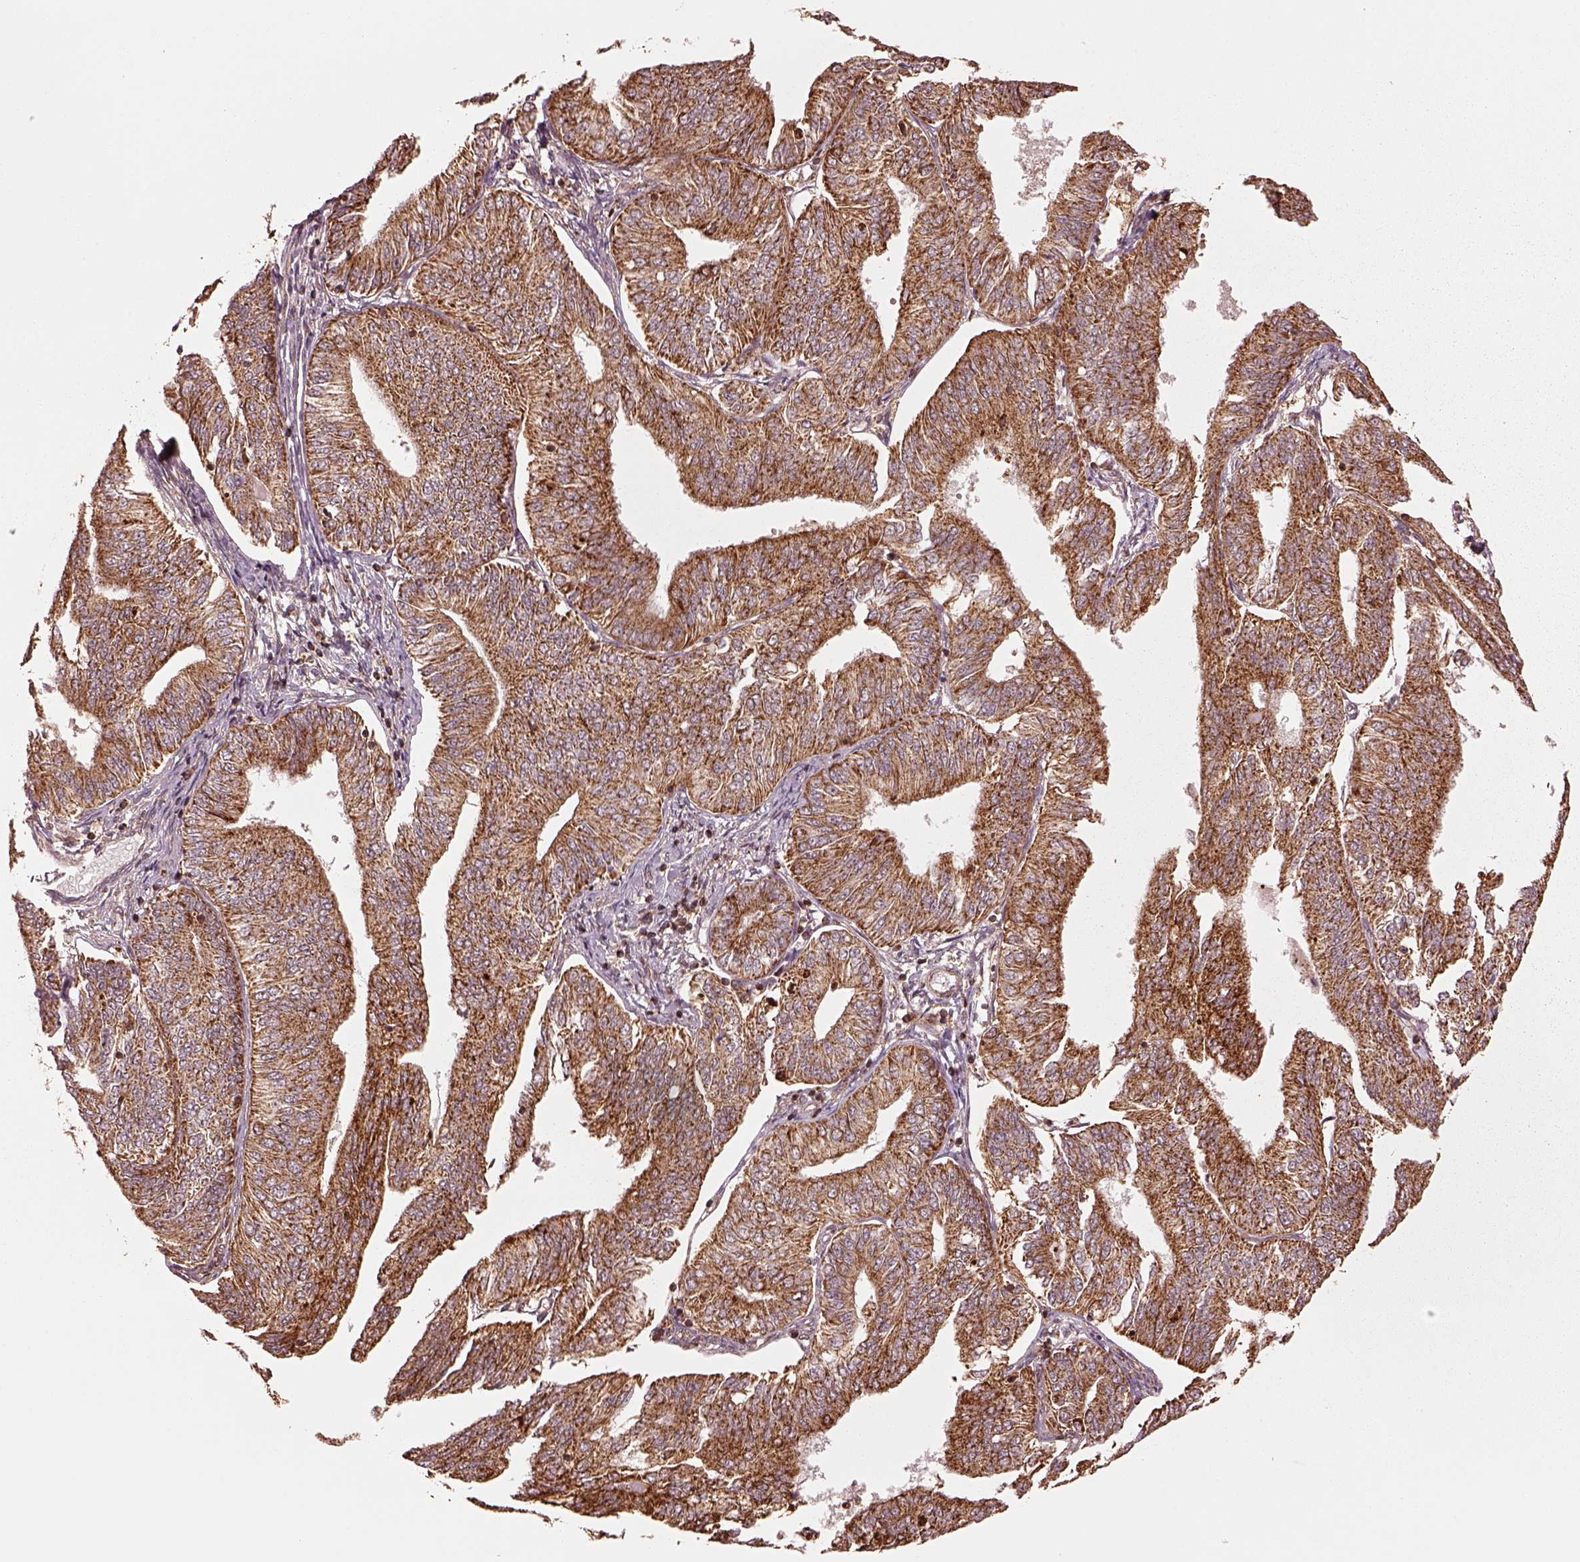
{"staining": {"intensity": "moderate", "quantity": ">75%", "location": "cytoplasmic/membranous"}, "tissue": "endometrial cancer", "cell_type": "Tumor cells", "image_type": "cancer", "snomed": [{"axis": "morphology", "description": "Adenocarcinoma, NOS"}, {"axis": "topography", "description": "Endometrium"}], "caption": "Endometrial cancer (adenocarcinoma) stained with IHC displays moderate cytoplasmic/membranous expression in about >75% of tumor cells.", "gene": "SEL1L3", "patient": {"sex": "female", "age": 58}}